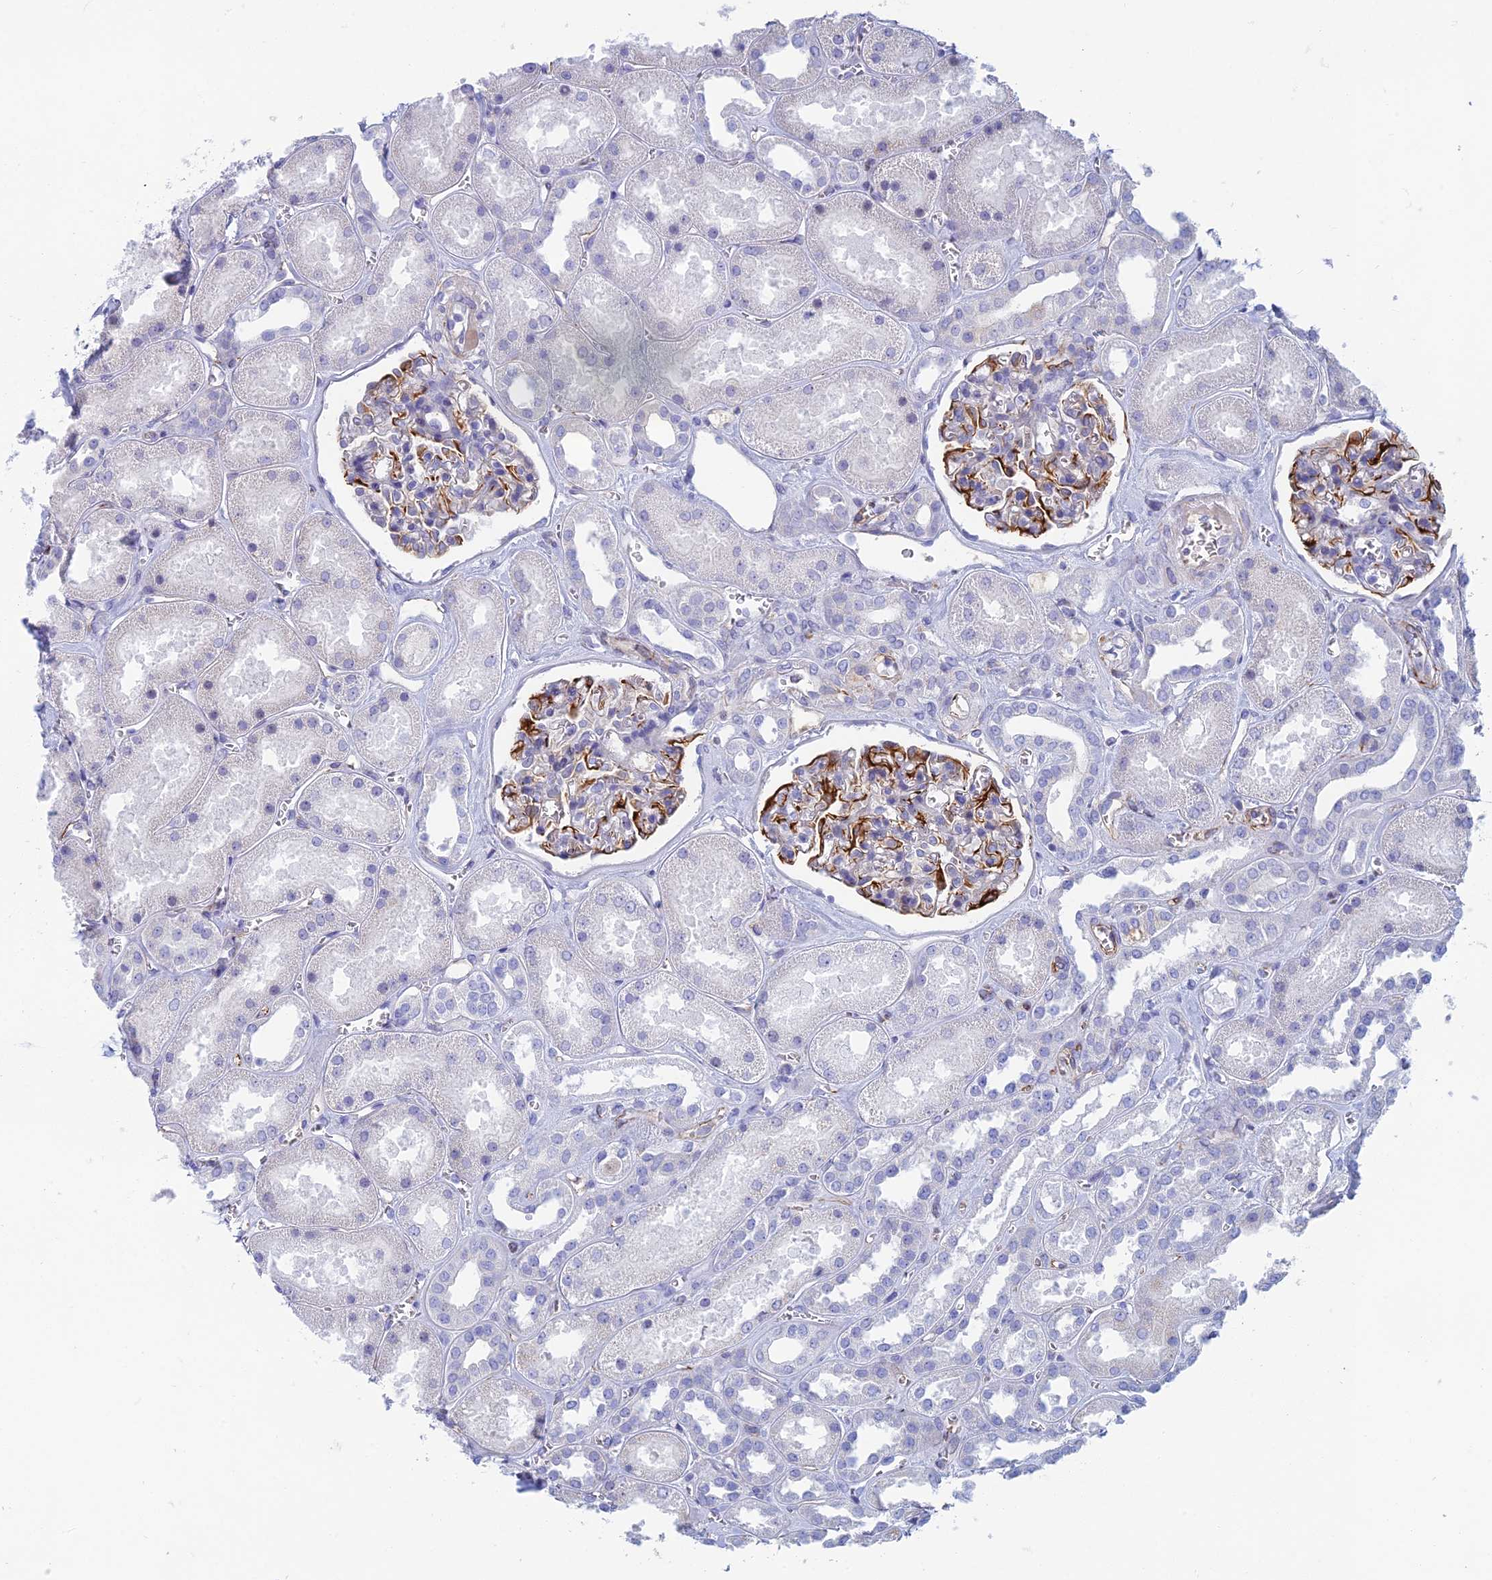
{"staining": {"intensity": "strong", "quantity": "<25%", "location": "cytoplasmic/membranous"}, "tissue": "kidney", "cell_type": "Cells in glomeruli", "image_type": "normal", "snomed": [{"axis": "morphology", "description": "Normal tissue, NOS"}, {"axis": "morphology", "description": "Adenocarcinoma, NOS"}, {"axis": "topography", "description": "Kidney"}], "caption": "Kidney stained for a protein displays strong cytoplasmic/membranous positivity in cells in glomeruli. The protein of interest is stained brown, and the nuclei are stained in blue (DAB (3,3'-diaminobenzidine) IHC with brightfield microscopy, high magnification).", "gene": "FERD3L", "patient": {"sex": "female", "age": 68}}